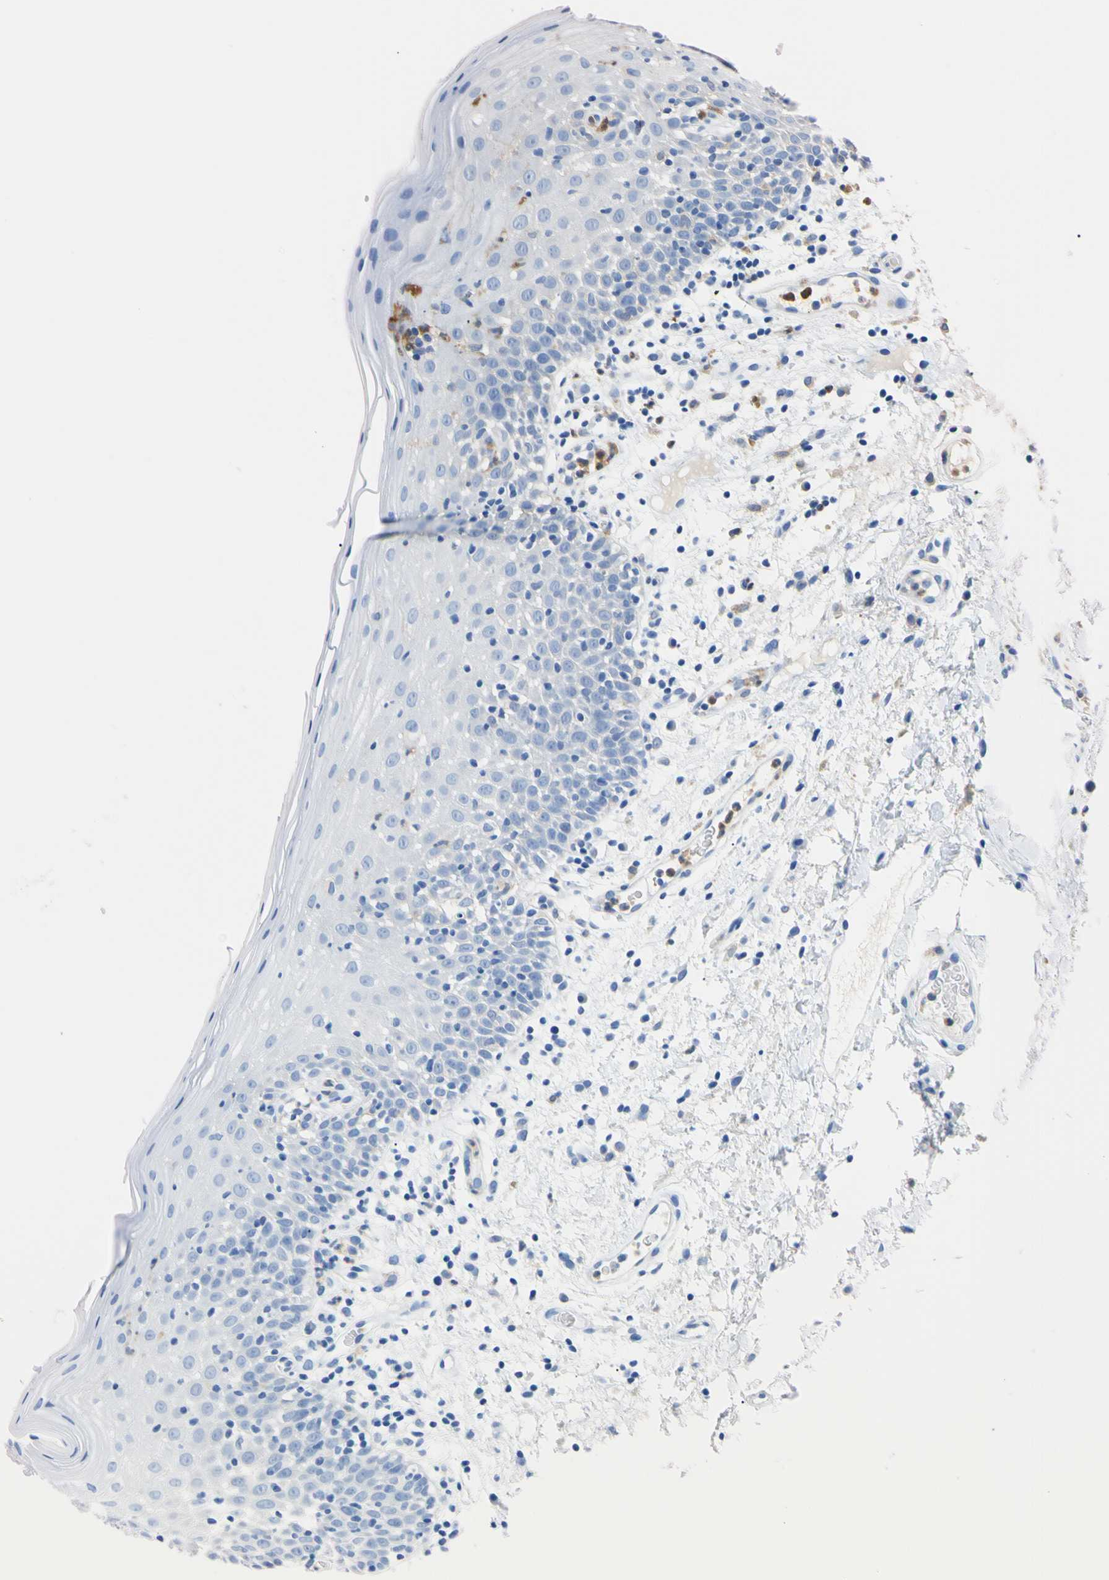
{"staining": {"intensity": "negative", "quantity": "none", "location": "none"}, "tissue": "oral mucosa", "cell_type": "Squamous epithelial cells", "image_type": "normal", "snomed": [{"axis": "morphology", "description": "Normal tissue, NOS"}, {"axis": "morphology", "description": "Squamous cell carcinoma, NOS"}, {"axis": "topography", "description": "Skeletal muscle"}, {"axis": "topography", "description": "Oral tissue"}], "caption": "Squamous epithelial cells show no significant positivity in benign oral mucosa. (DAB IHC with hematoxylin counter stain).", "gene": "NCF4", "patient": {"sex": "male", "age": 71}}